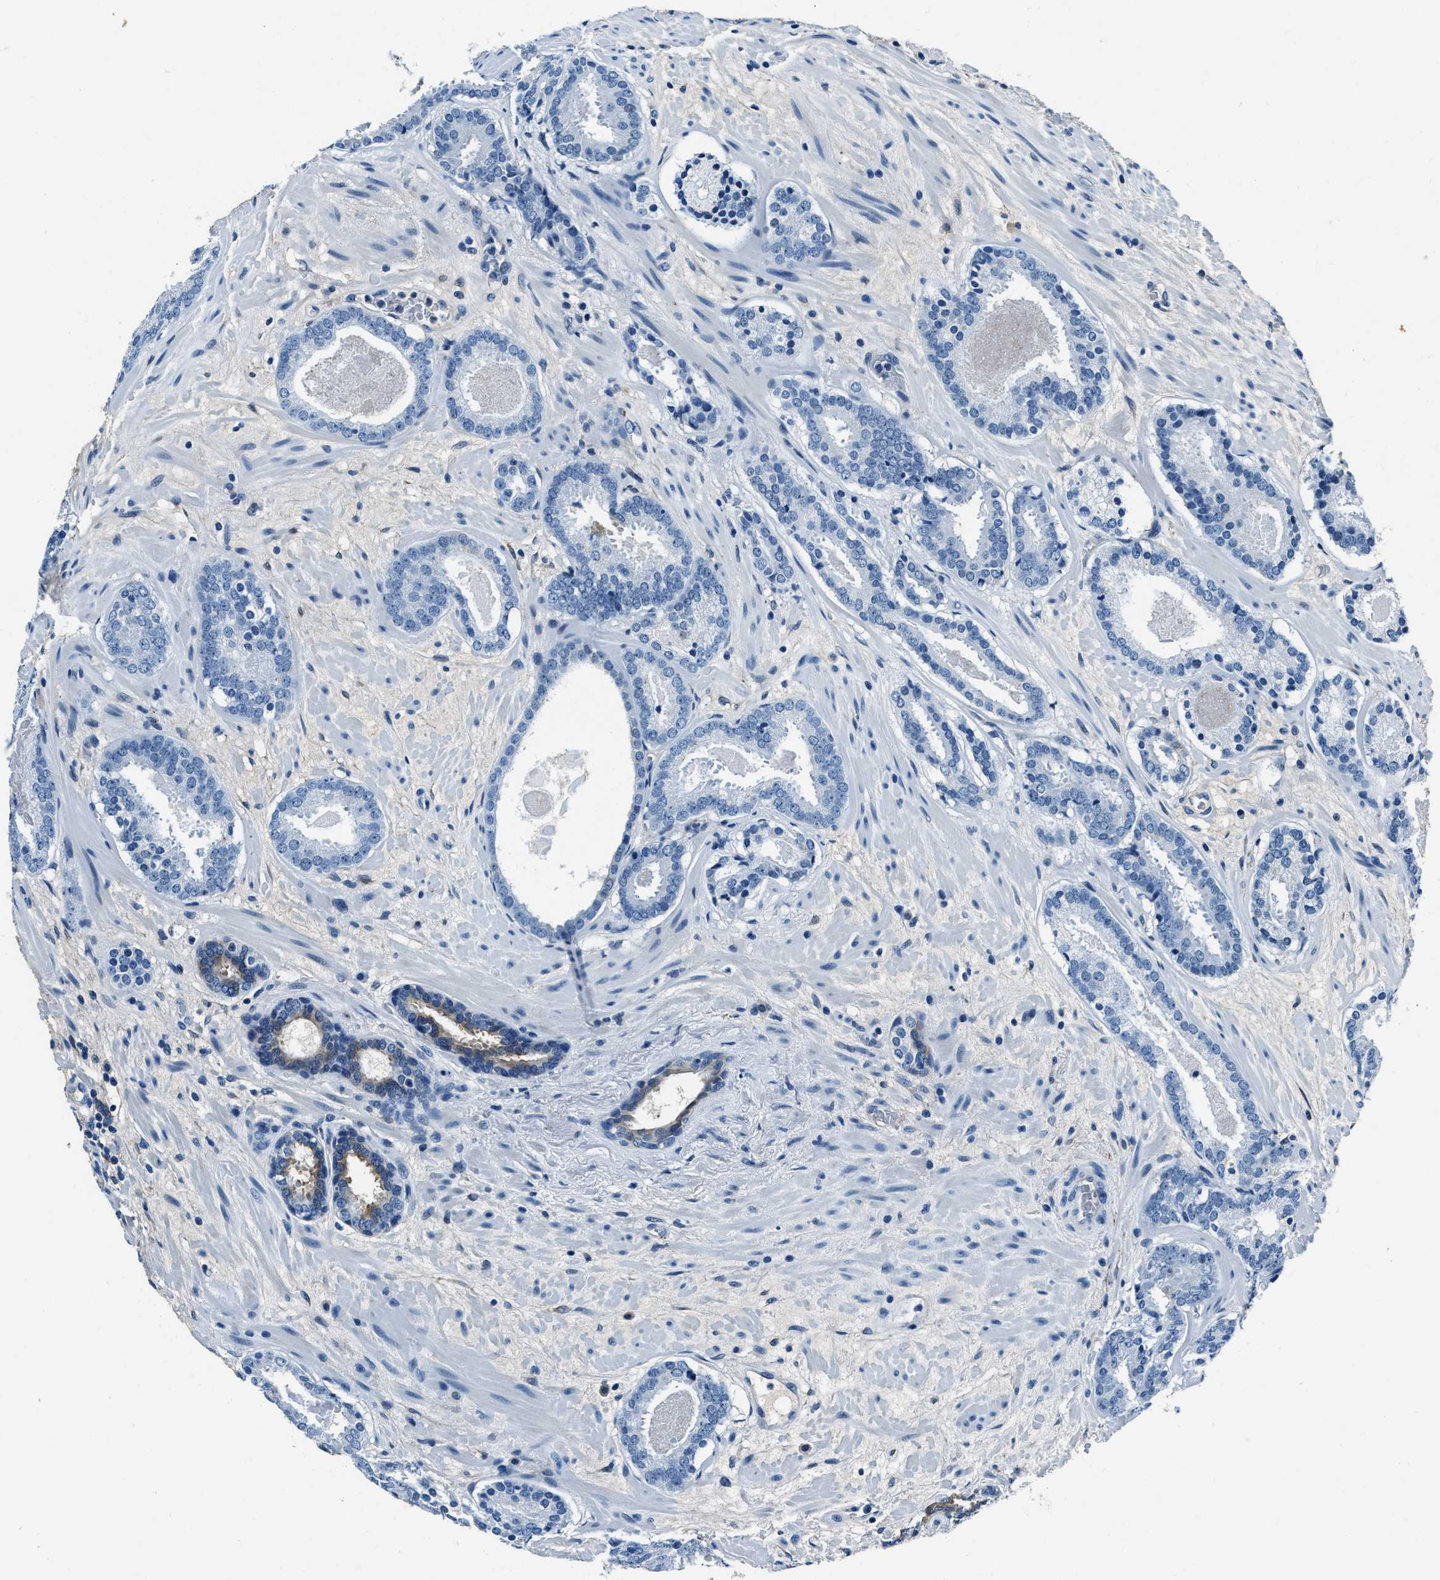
{"staining": {"intensity": "negative", "quantity": "none", "location": "none"}, "tissue": "prostate cancer", "cell_type": "Tumor cells", "image_type": "cancer", "snomed": [{"axis": "morphology", "description": "Adenocarcinoma, Low grade"}, {"axis": "topography", "description": "Prostate"}], "caption": "Immunohistochemistry (IHC) of human prostate cancer demonstrates no expression in tumor cells. (IHC, brightfield microscopy, high magnification).", "gene": "PTPDC1", "patient": {"sex": "male", "age": 69}}